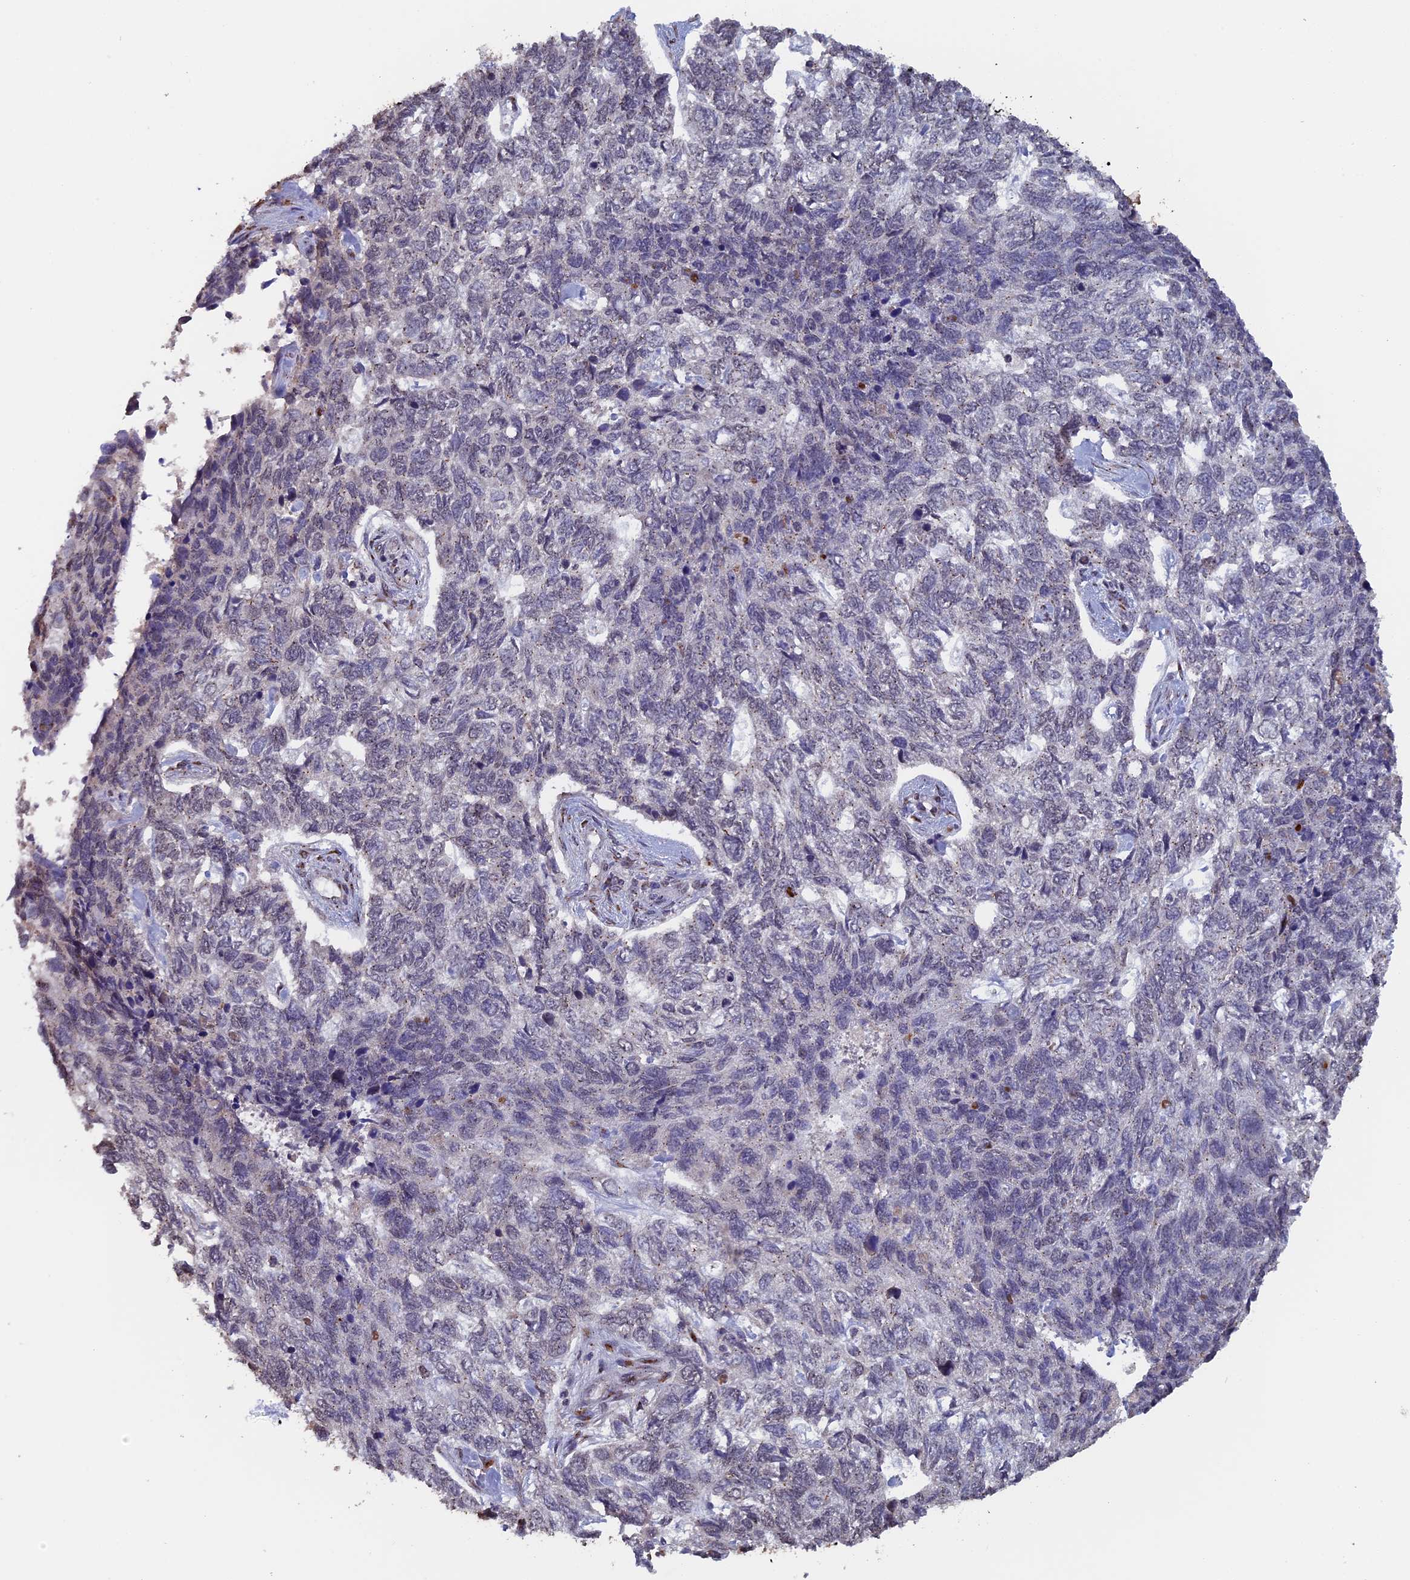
{"staining": {"intensity": "negative", "quantity": "none", "location": "none"}, "tissue": "skin cancer", "cell_type": "Tumor cells", "image_type": "cancer", "snomed": [{"axis": "morphology", "description": "Basal cell carcinoma"}, {"axis": "topography", "description": "Skin"}], "caption": "Human skin cancer (basal cell carcinoma) stained for a protein using IHC exhibits no staining in tumor cells.", "gene": "PIGQ", "patient": {"sex": "female", "age": 65}}